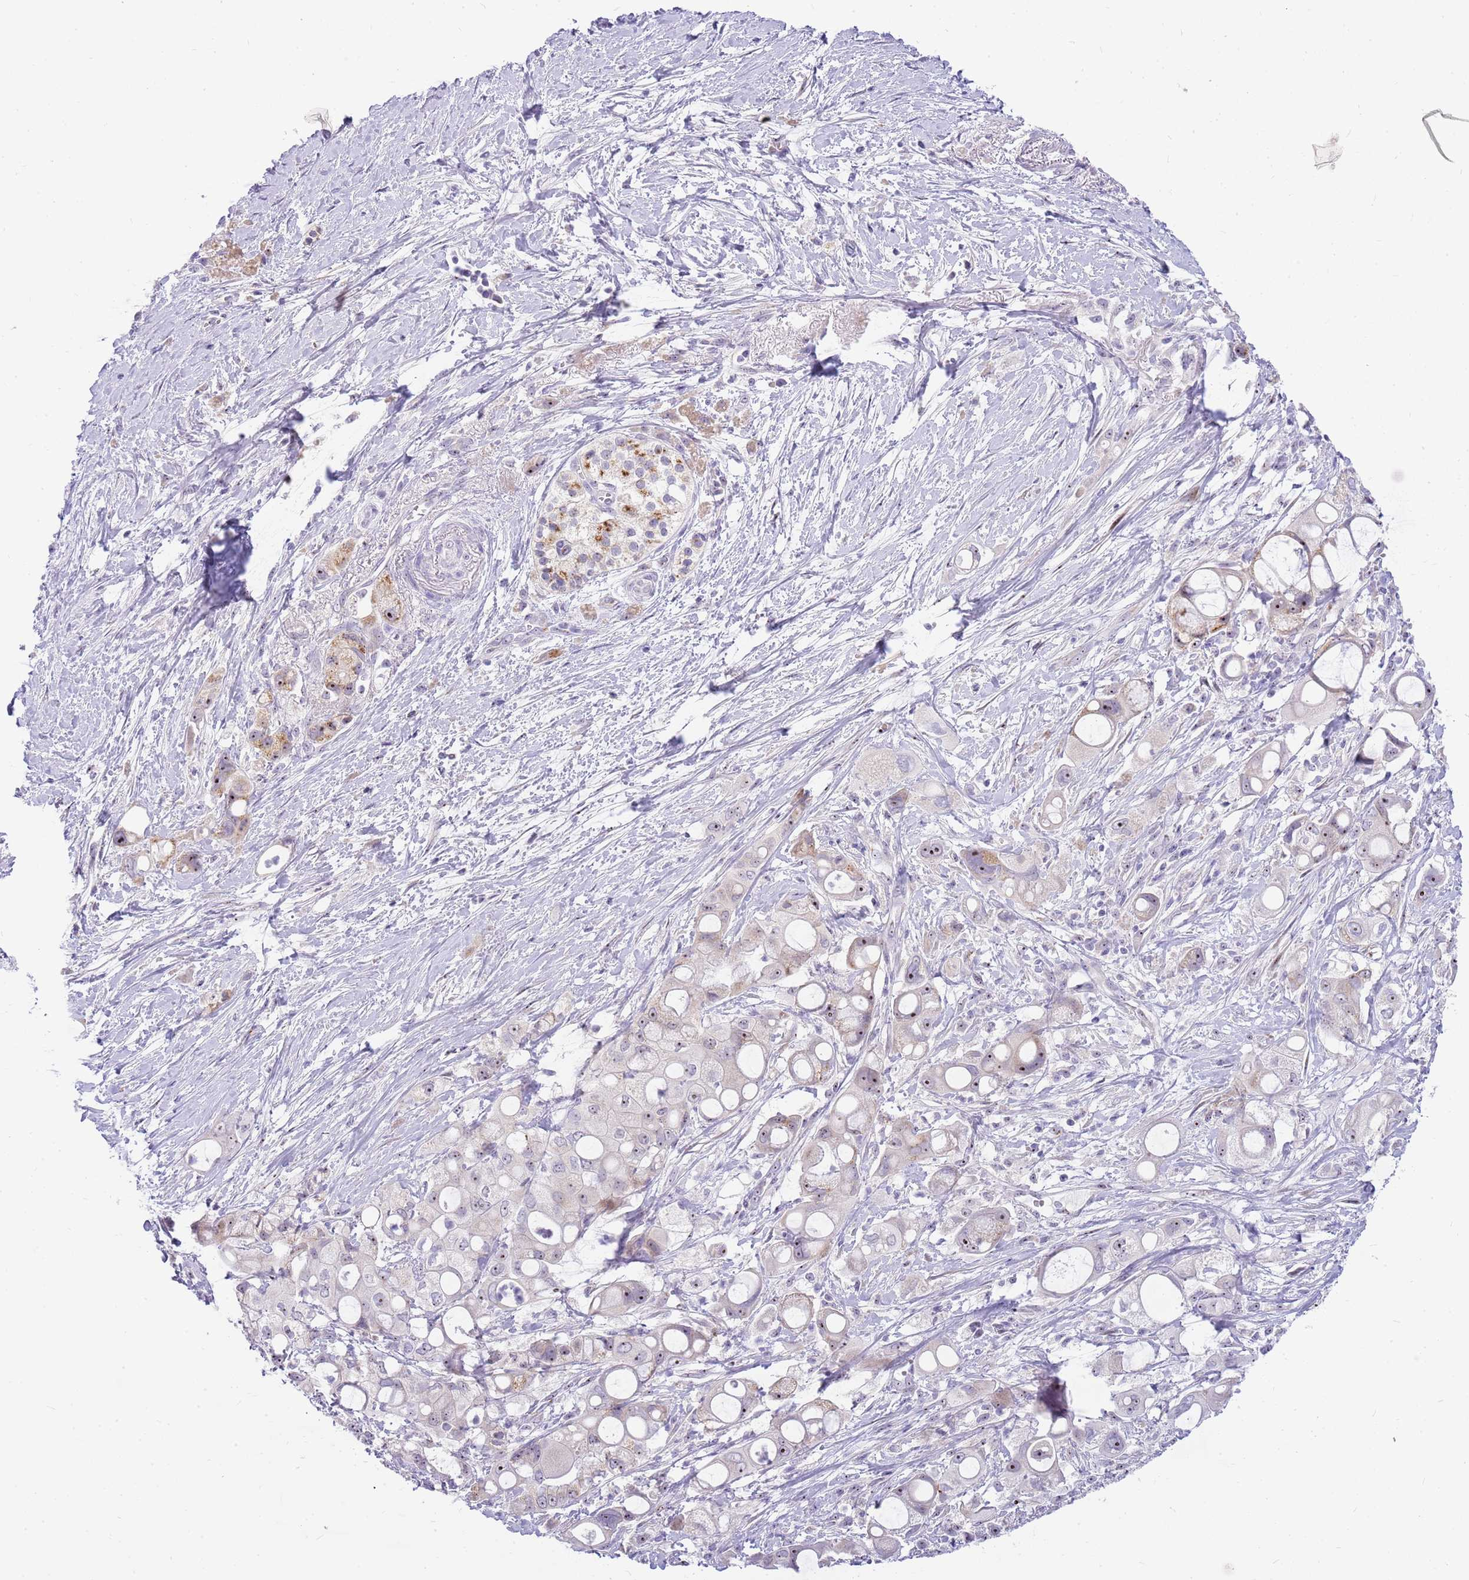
{"staining": {"intensity": "moderate", "quantity": "<25%", "location": "cytoplasmic/membranous,nuclear"}, "tissue": "pancreatic cancer", "cell_type": "Tumor cells", "image_type": "cancer", "snomed": [{"axis": "morphology", "description": "Adenocarcinoma, NOS"}, {"axis": "topography", "description": "Pancreas"}], "caption": "Protein expression analysis of adenocarcinoma (pancreatic) demonstrates moderate cytoplasmic/membranous and nuclear positivity in approximately <25% of tumor cells.", "gene": "DNAJA3", "patient": {"sex": "male", "age": 68}}